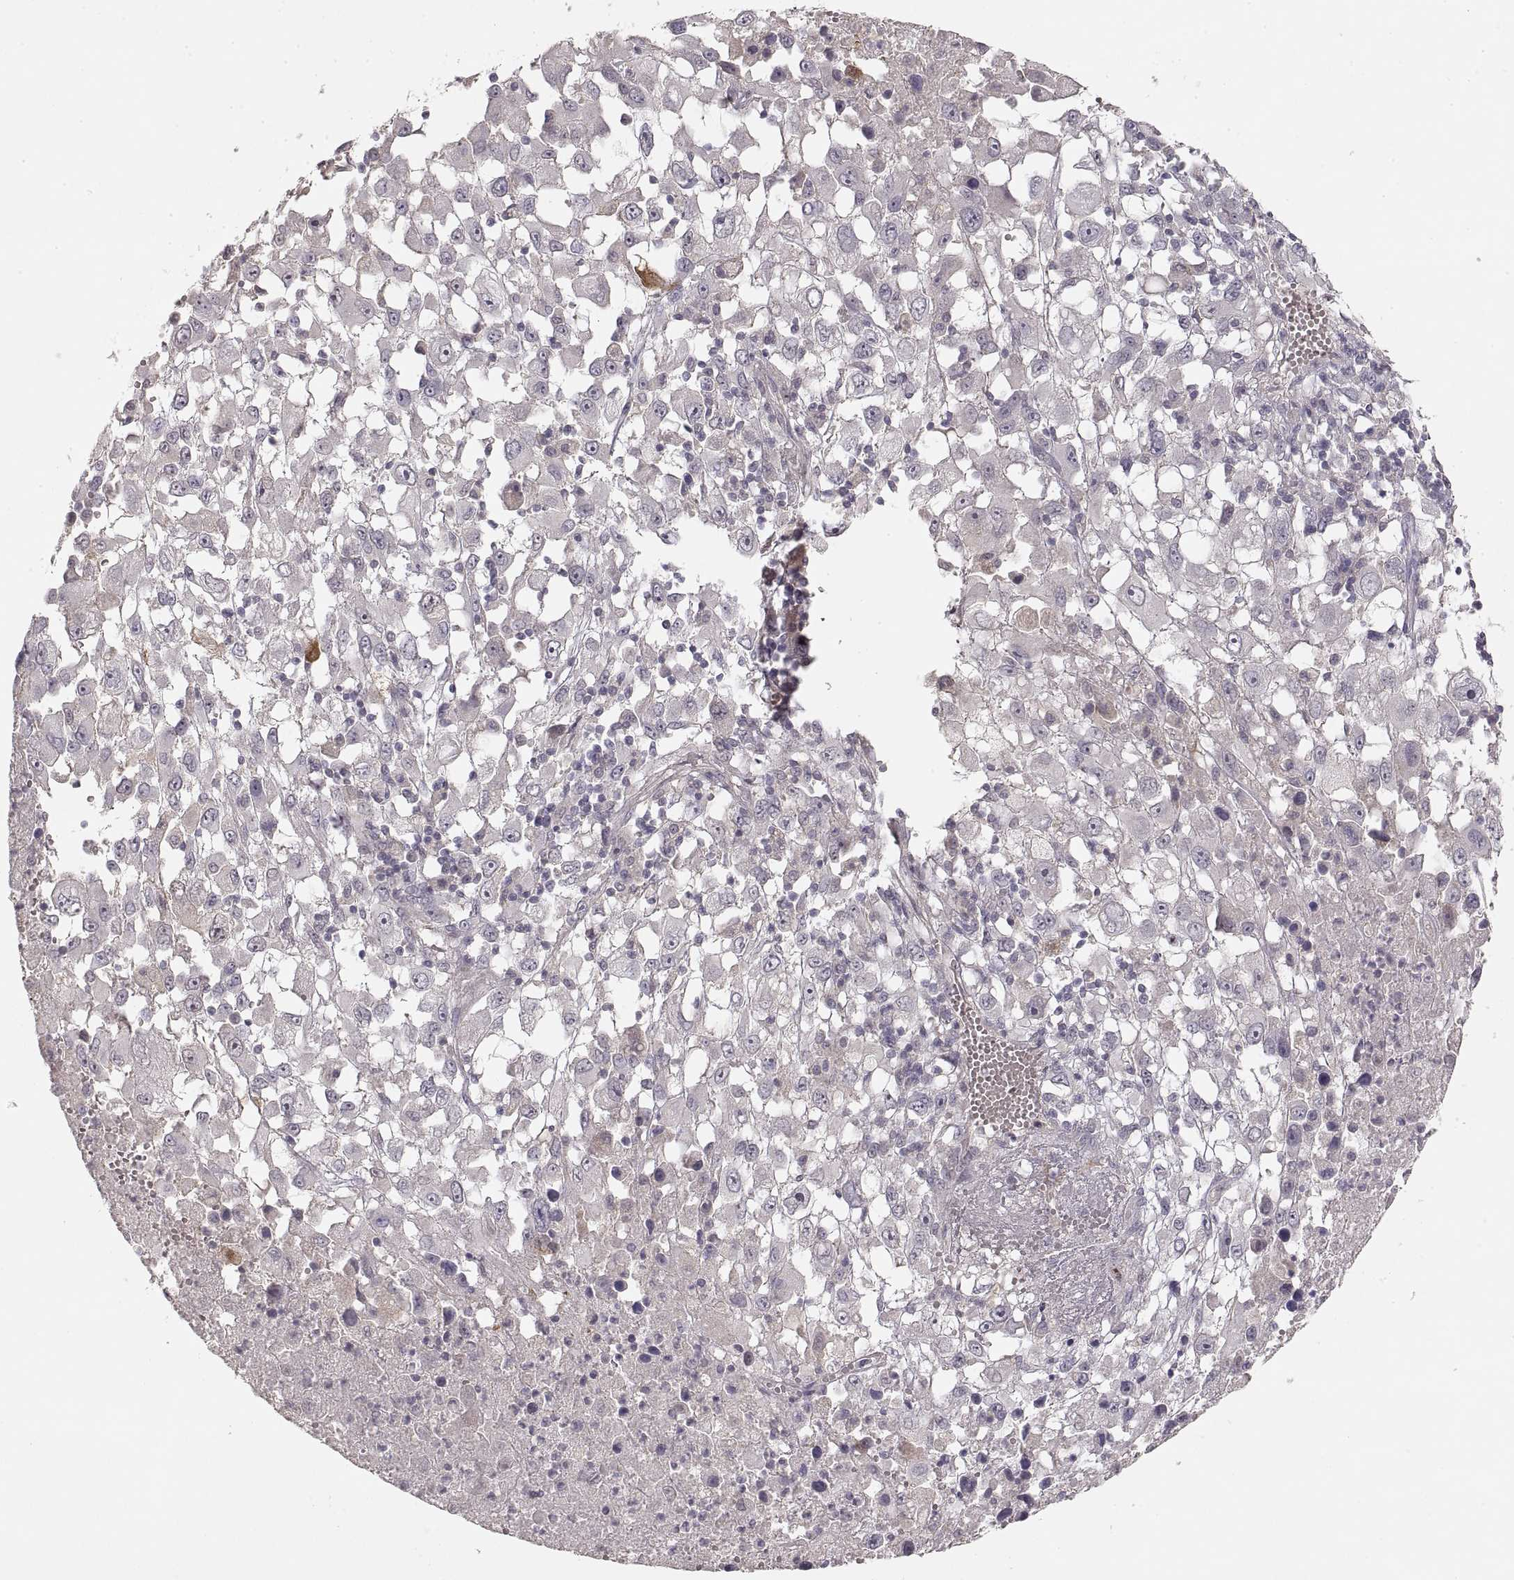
{"staining": {"intensity": "weak", "quantity": "<25%", "location": "cytoplasmic/membranous"}, "tissue": "melanoma", "cell_type": "Tumor cells", "image_type": "cancer", "snomed": [{"axis": "morphology", "description": "Malignant melanoma, Metastatic site"}, {"axis": "topography", "description": "Soft tissue"}], "caption": "Protein analysis of malignant melanoma (metastatic site) exhibits no significant positivity in tumor cells.", "gene": "LAMC2", "patient": {"sex": "male", "age": 50}}